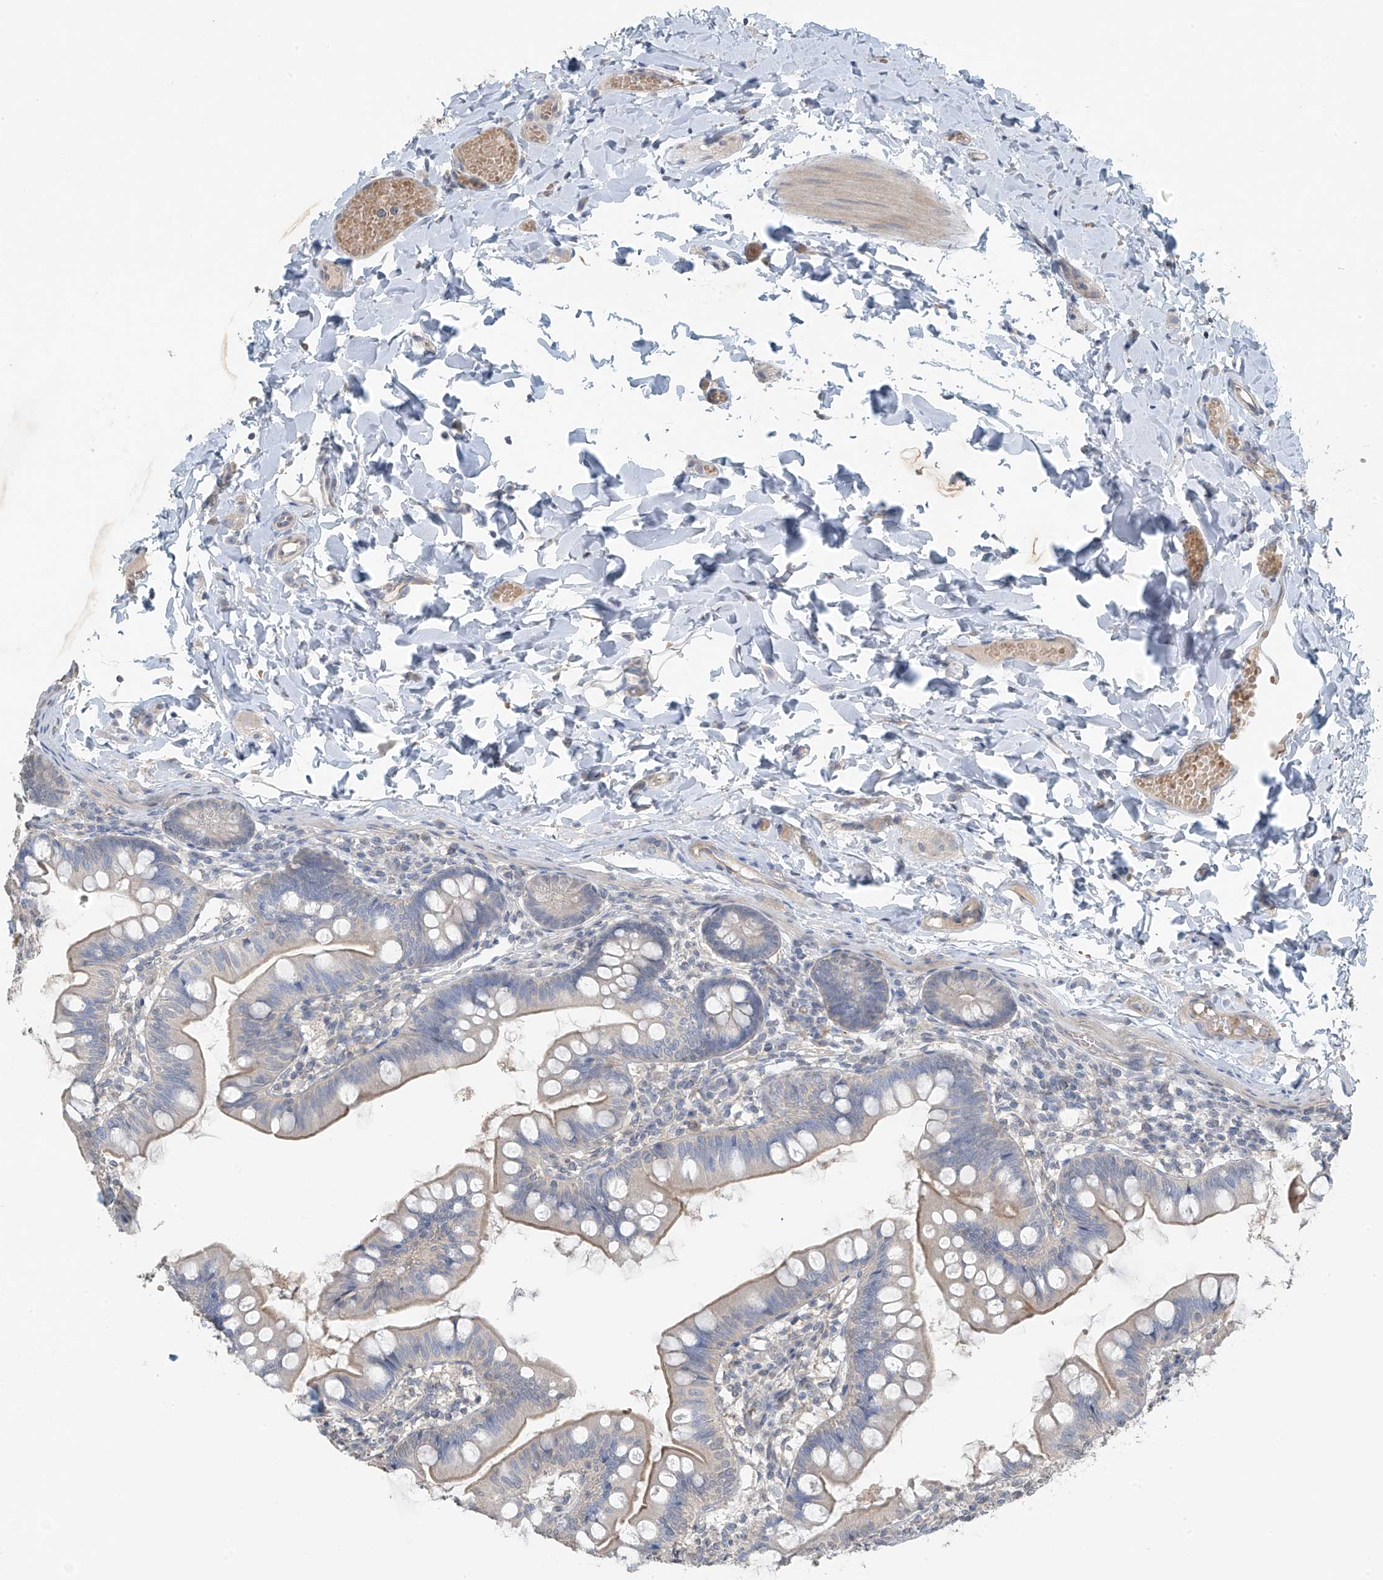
{"staining": {"intensity": "weak", "quantity": "<25%", "location": "cytoplasmic/membranous"}, "tissue": "small intestine", "cell_type": "Glandular cells", "image_type": "normal", "snomed": [{"axis": "morphology", "description": "Normal tissue, NOS"}, {"axis": "topography", "description": "Small intestine"}], "caption": "High power microscopy photomicrograph of an IHC histopathology image of unremarkable small intestine, revealing no significant positivity in glandular cells.", "gene": "HOXA11", "patient": {"sex": "male", "age": 7}}